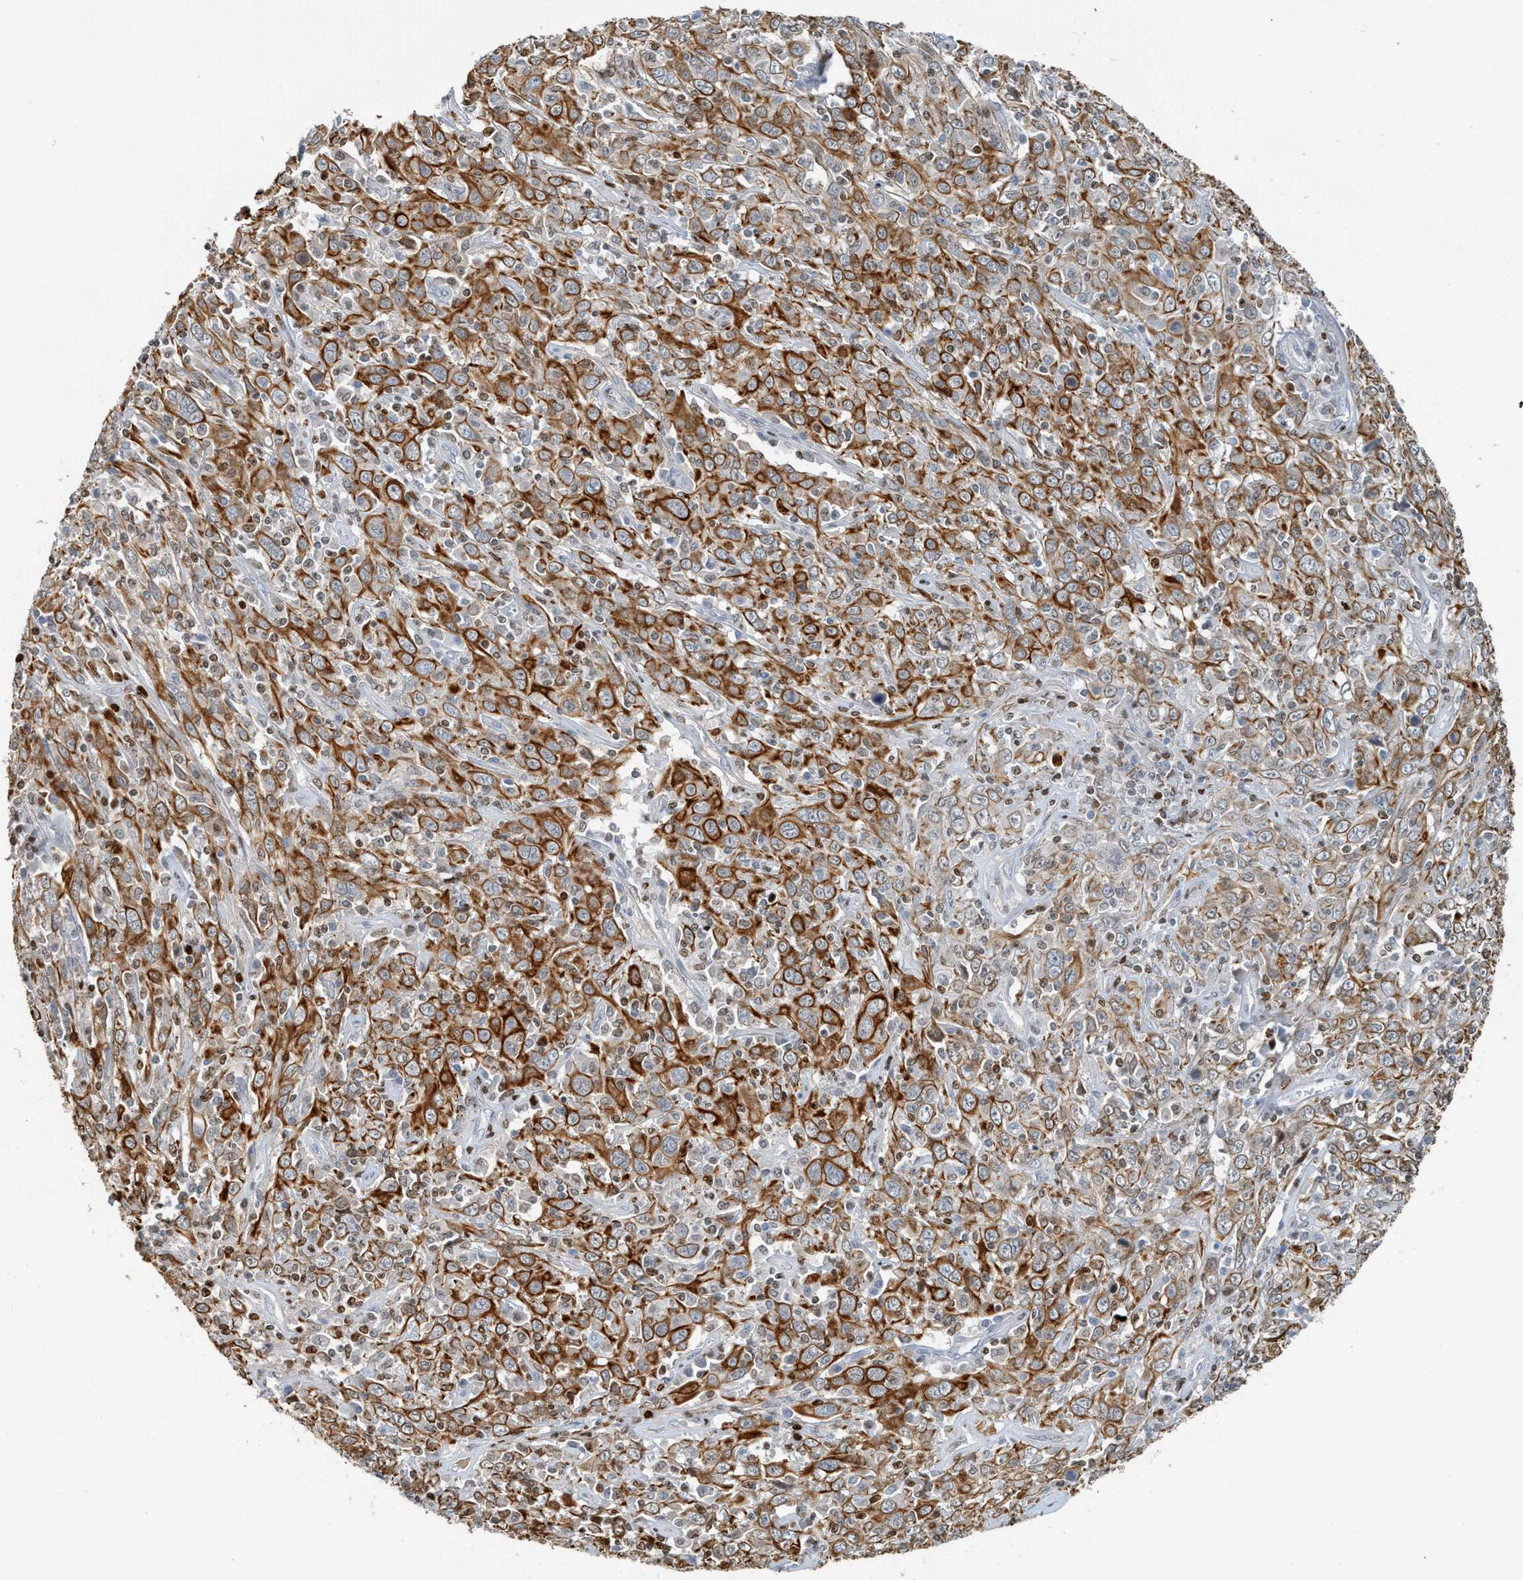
{"staining": {"intensity": "moderate", "quantity": ">75%", "location": "cytoplasmic/membranous"}, "tissue": "cervical cancer", "cell_type": "Tumor cells", "image_type": "cancer", "snomed": [{"axis": "morphology", "description": "Squamous cell carcinoma, NOS"}, {"axis": "topography", "description": "Cervix"}], "caption": "Approximately >75% of tumor cells in human cervical squamous cell carcinoma show moderate cytoplasmic/membranous protein staining as visualized by brown immunohistochemical staining.", "gene": "SH3D19", "patient": {"sex": "female", "age": 46}}